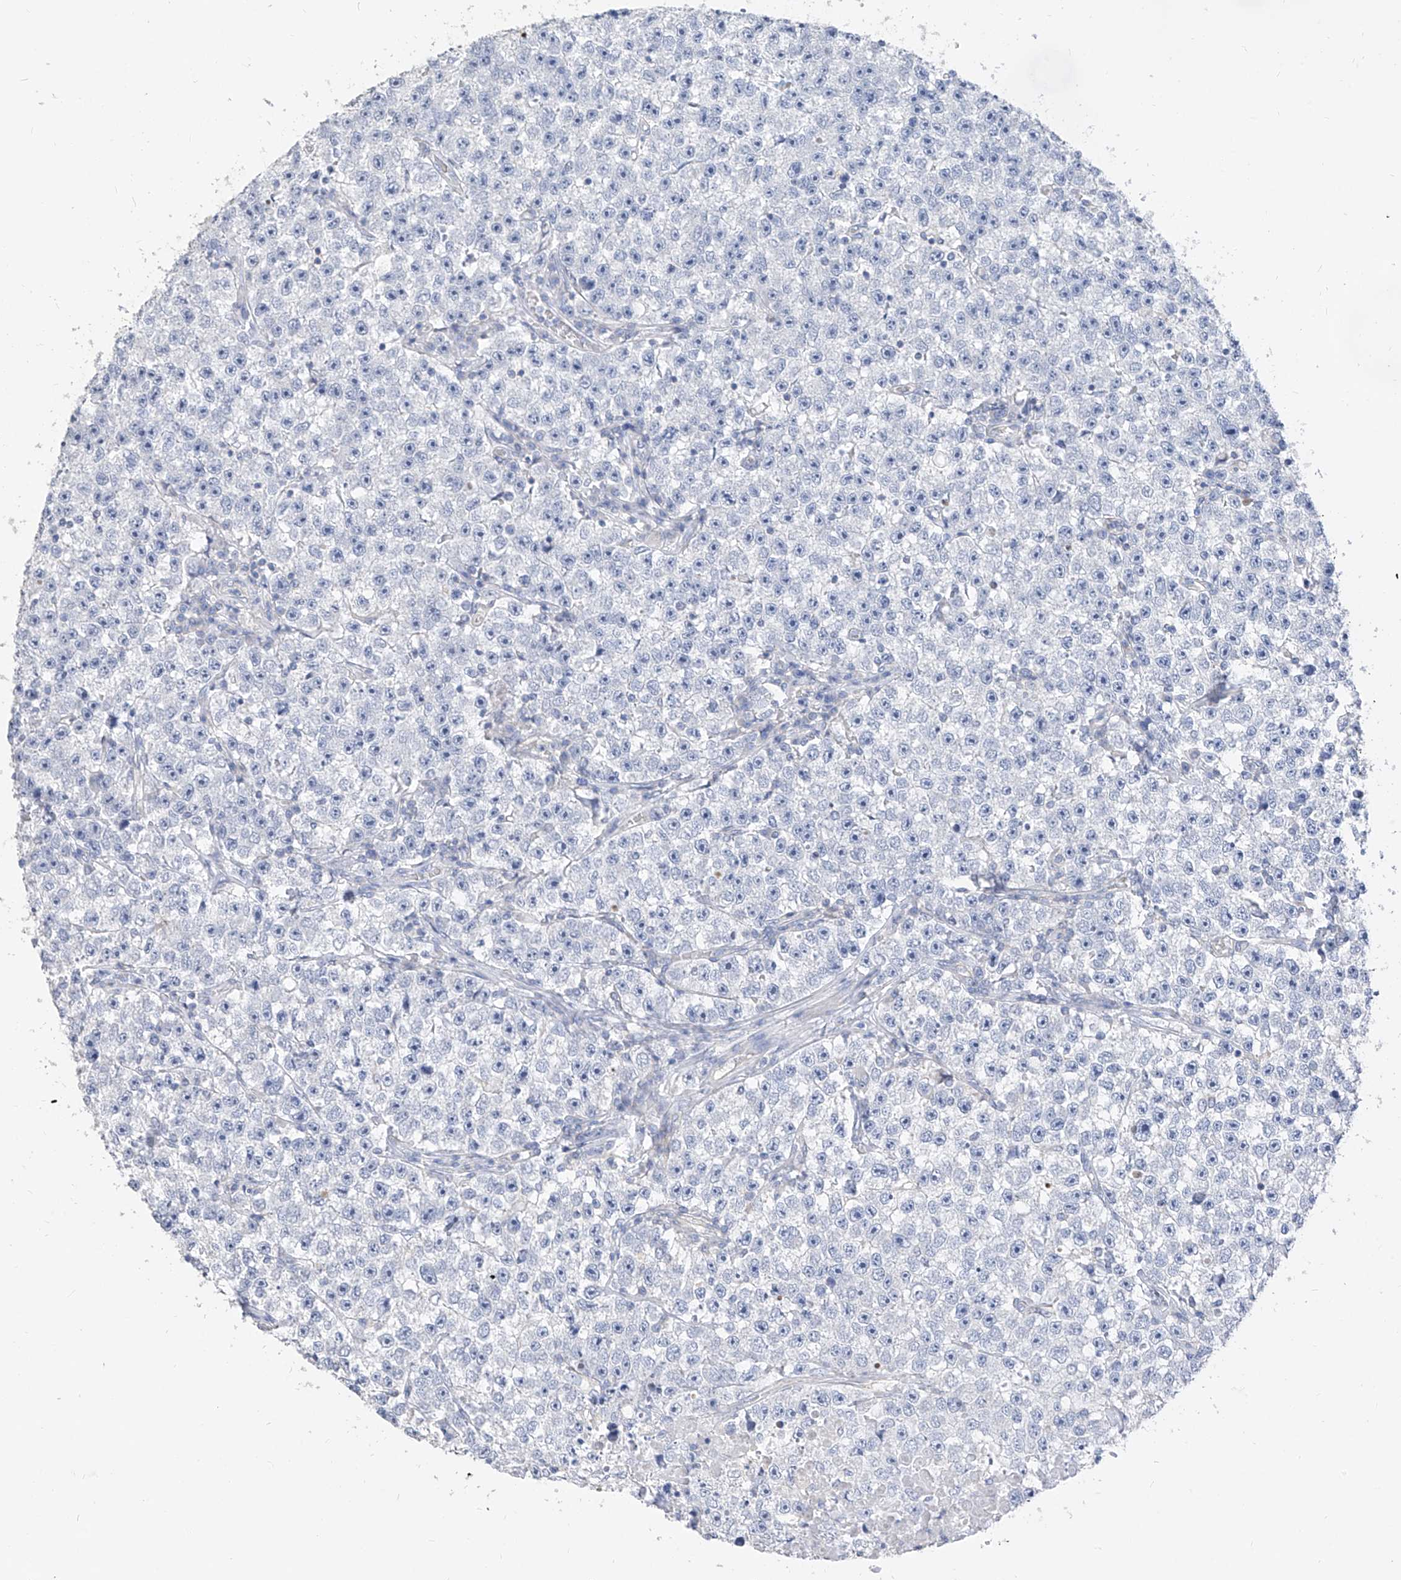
{"staining": {"intensity": "negative", "quantity": "none", "location": "none"}, "tissue": "testis cancer", "cell_type": "Tumor cells", "image_type": "cancer", "snomed": [{"axis": "morphology", "description": "Seminoma, NOS"}, {"axis": "topography", "description": "Testis"}], "caption": "Testis seminoma stained for a protein using immunohistochemistry exhibits no positivity tumor cells.", "gene": "ZZEF1", "patient": {"sex": "male", "age": 22}}